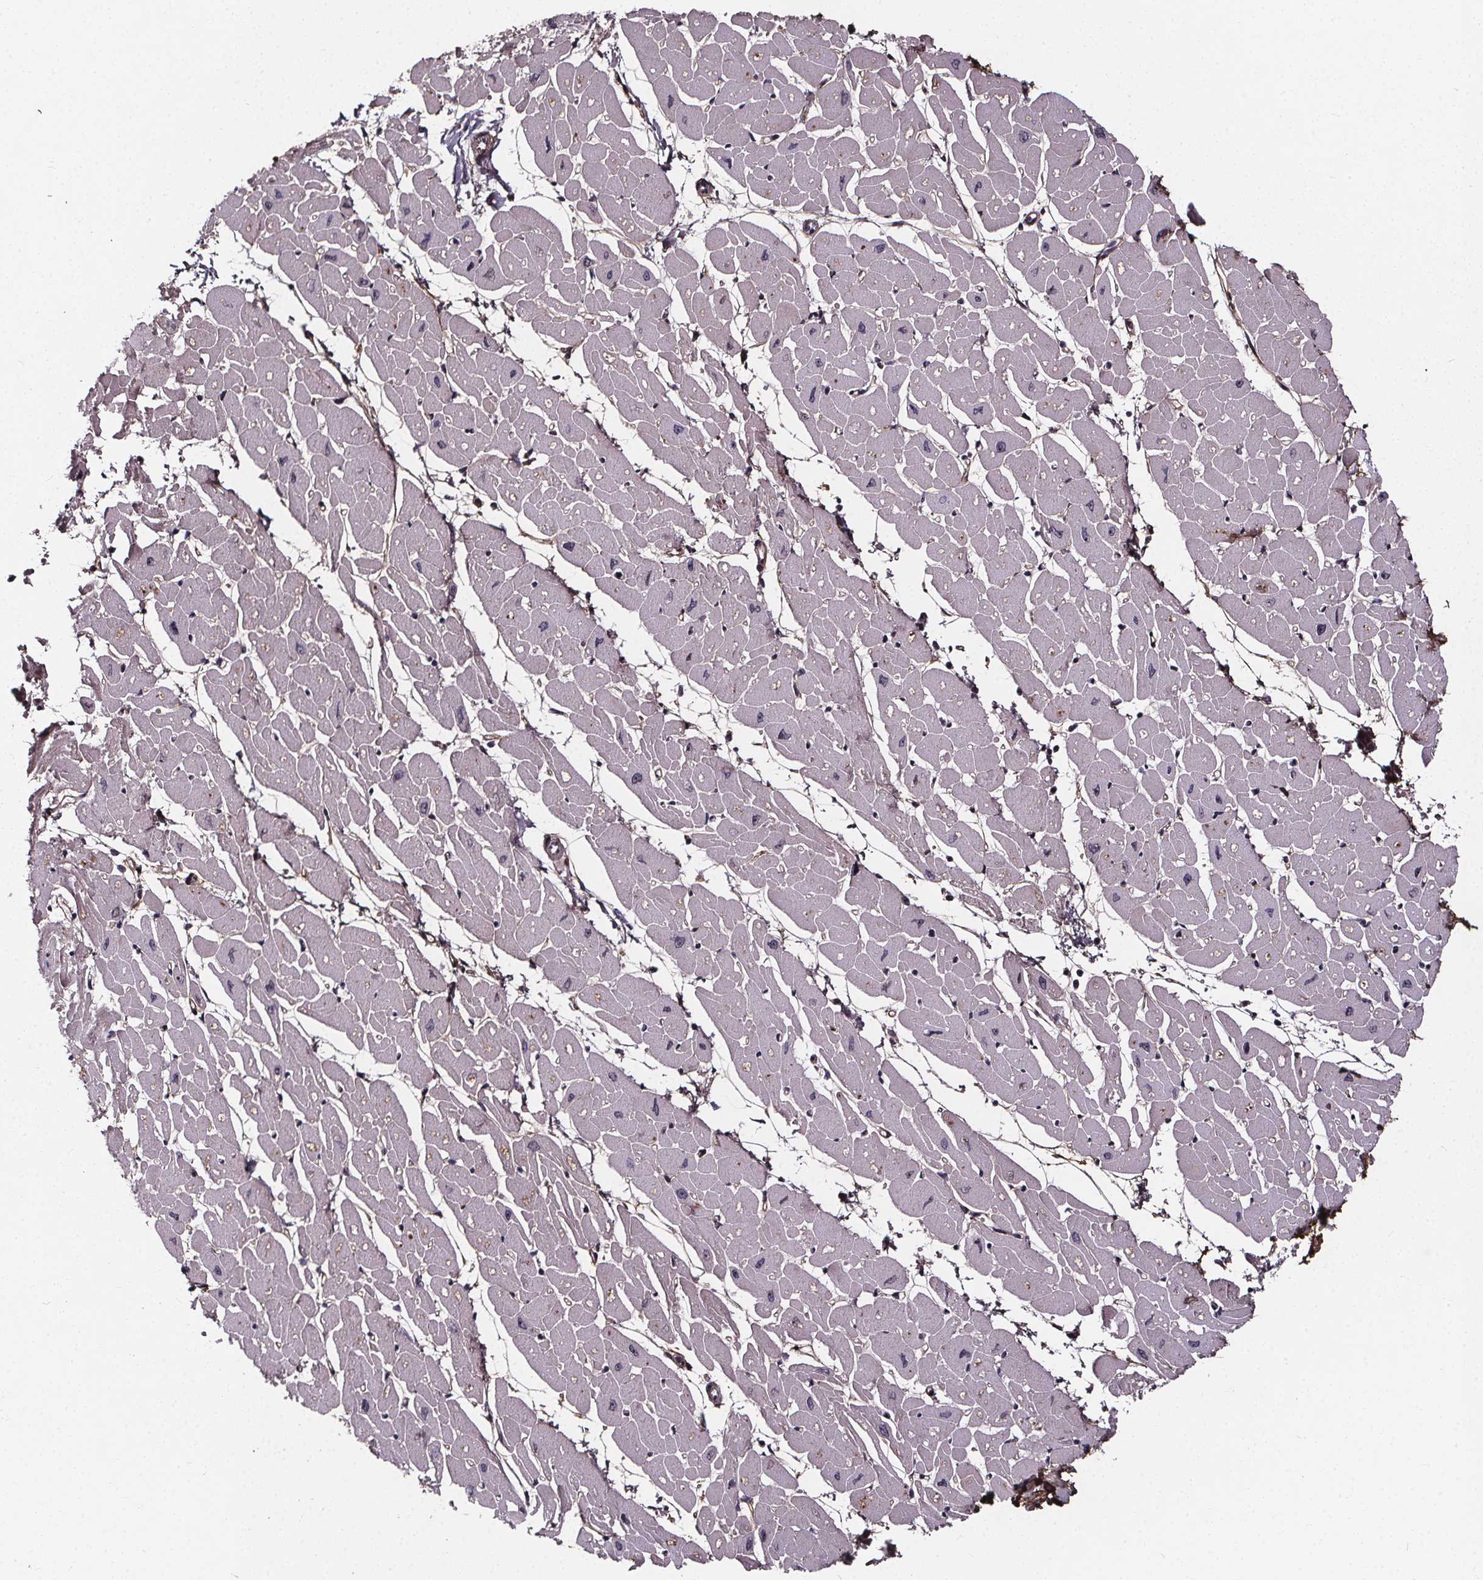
{"staining": {"intensity": "weak", "quantity": "<25%", "location": "cytoplasmic/membranous"}, "tissue": "heart muscle", "cell_type": "Cardiomyocytes", "image_type": "normal", "snomed": [{"axis": "morphology", "description": "Normal tissue, NOS"}, {"axis": "topography", "description": "Heart"}], "caption": "The histopathology image reveals no significant expression in cardiomyocytes of heart muscle. (DAB immunohistochemistry visualized using brightfield microscopy, high magnification).", "gene": "AEBP1", "patient": {"sex": "male", "age": 57}}